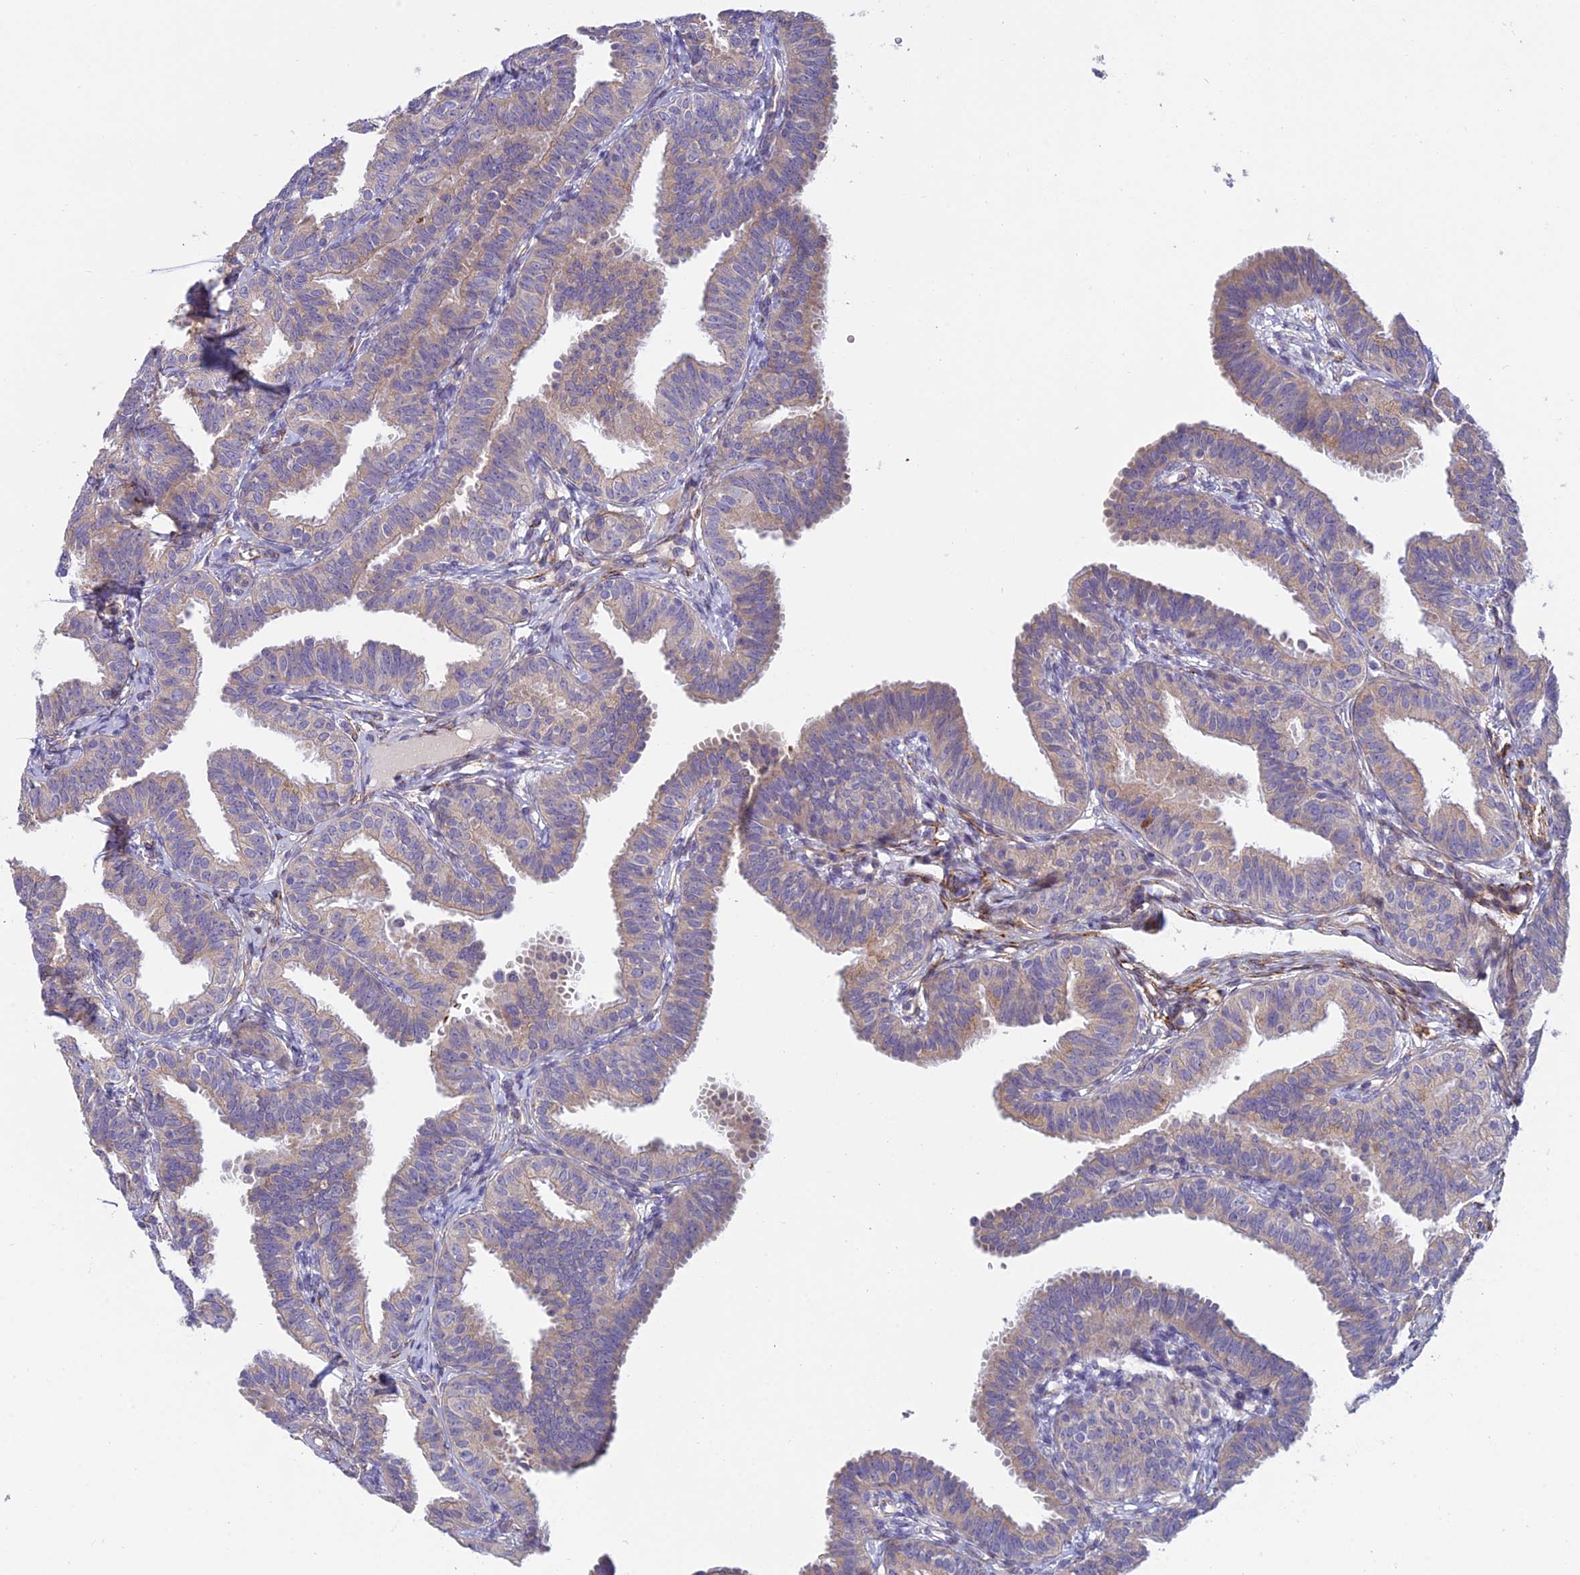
{"staining": {"intensity": "weak", "quantity": "25%-75%", "location": "cytoplasmic/membranous"}, "tissue": "fallopian tube", "cell_type": "Glandular cells", "image_type": "normal", "snomed": [{"axis": "morphology", "description": "Normal tissue, NOS"}, {"axis": "topography", "description": "Fallopian tube"}], "caption": "Normal fallopian tube was stained to show a protein in brown. There is low levels of weak cytoplasmic/membranous staining in about 25%-75% of glandular cells. (Brightfield microscopy of DAB IHC at high magnification).", "gene": "DUS2", "patient": {"sex": "female", "age": 35}}